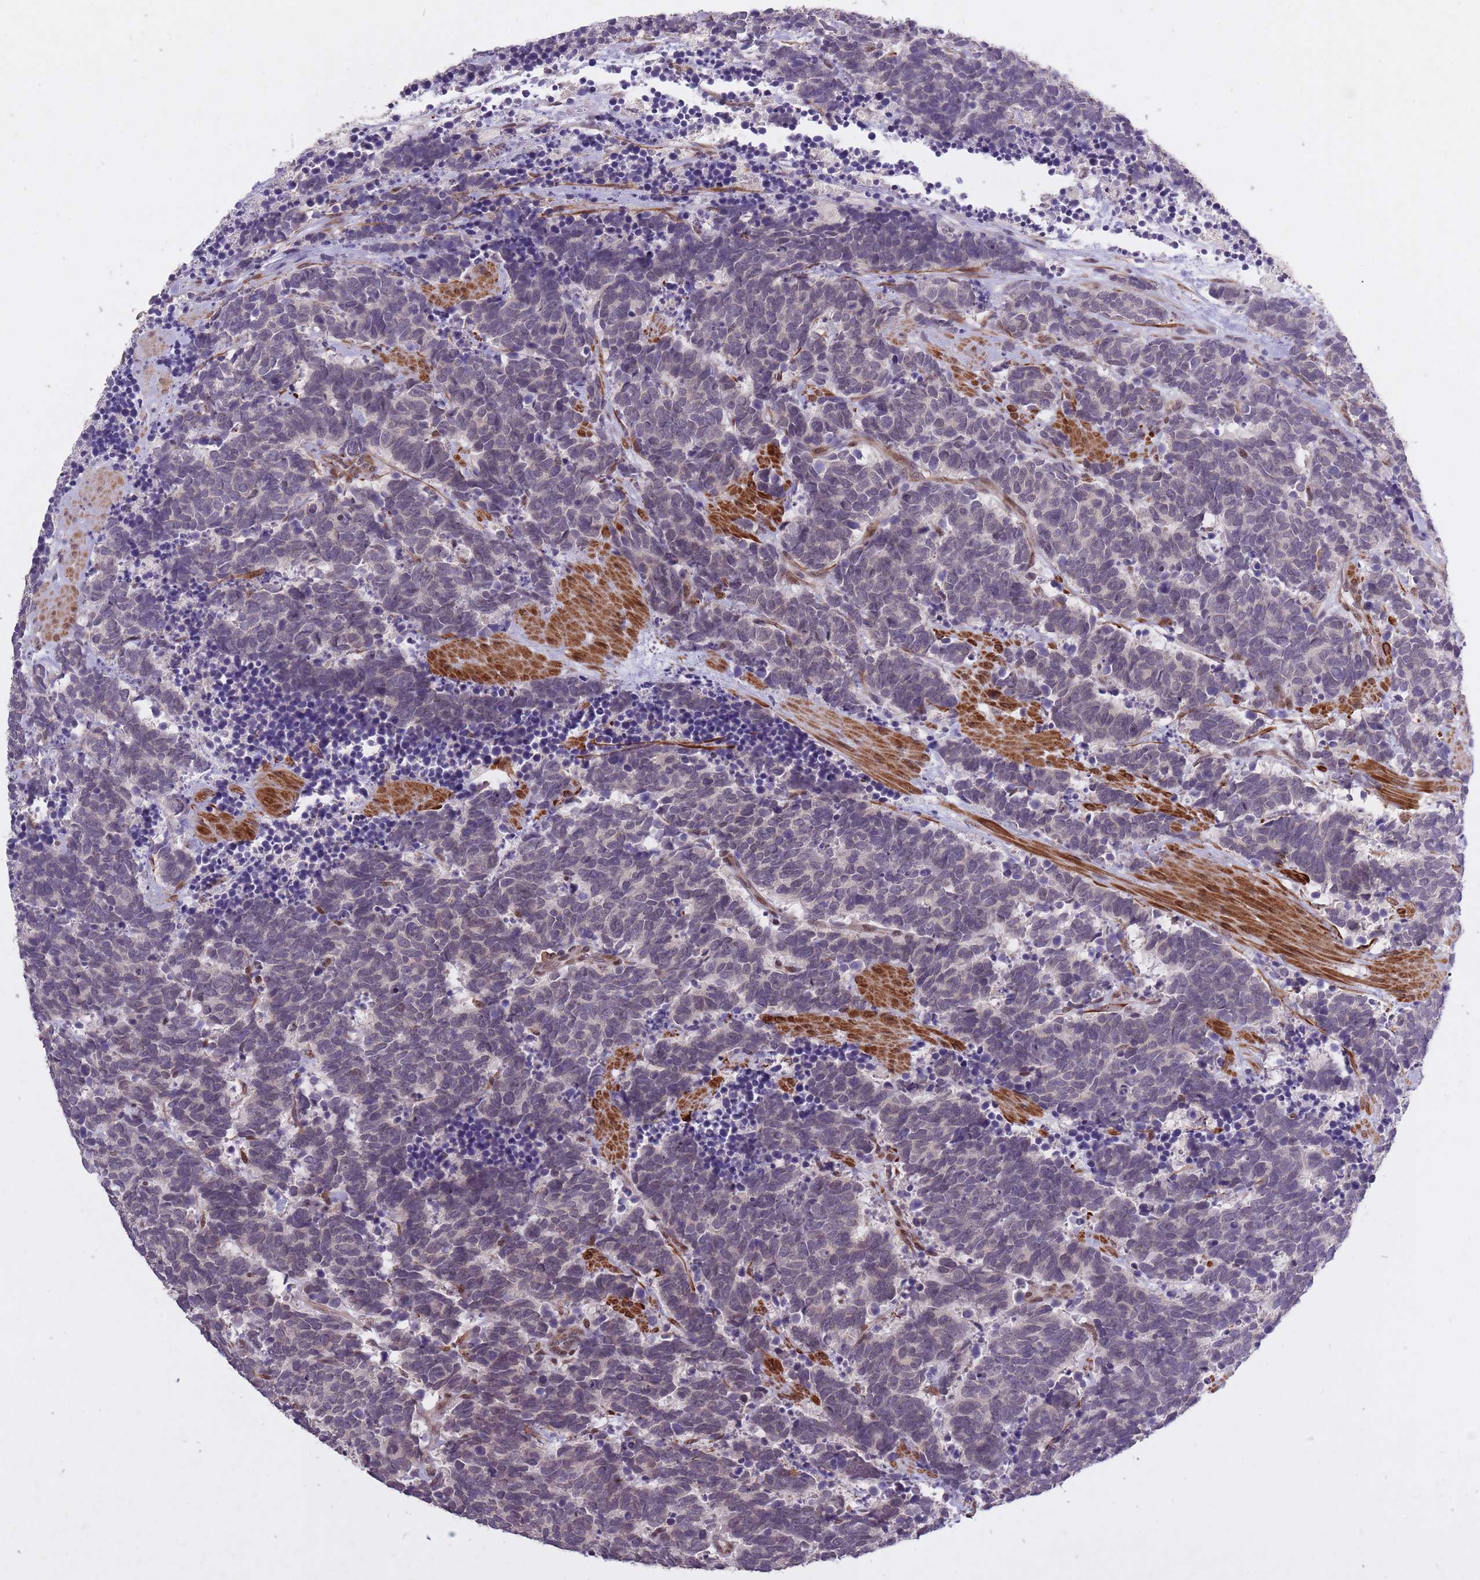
{"staining": {"intensity": "negative", "quantity": "none", "location": "none"}, "tissue": "carcinoid", "cell_type": "Tumor cells", "image_type": "cancer", "snomed": [{"axis": "morphology", "description": "Carcinoma, NOS"}, {"axis": "morphology", "description": "Carcinoid, malignant, NOS"}, {"axis": "topography", "description": "Prostate"}], "caption": "The immunohistochemistry histopathology image has no significant positivity in tumor cells of carcinoid (malignant) tissue.", "gene": "CBX6", "patient": {"sex": "male", "age": 57}}